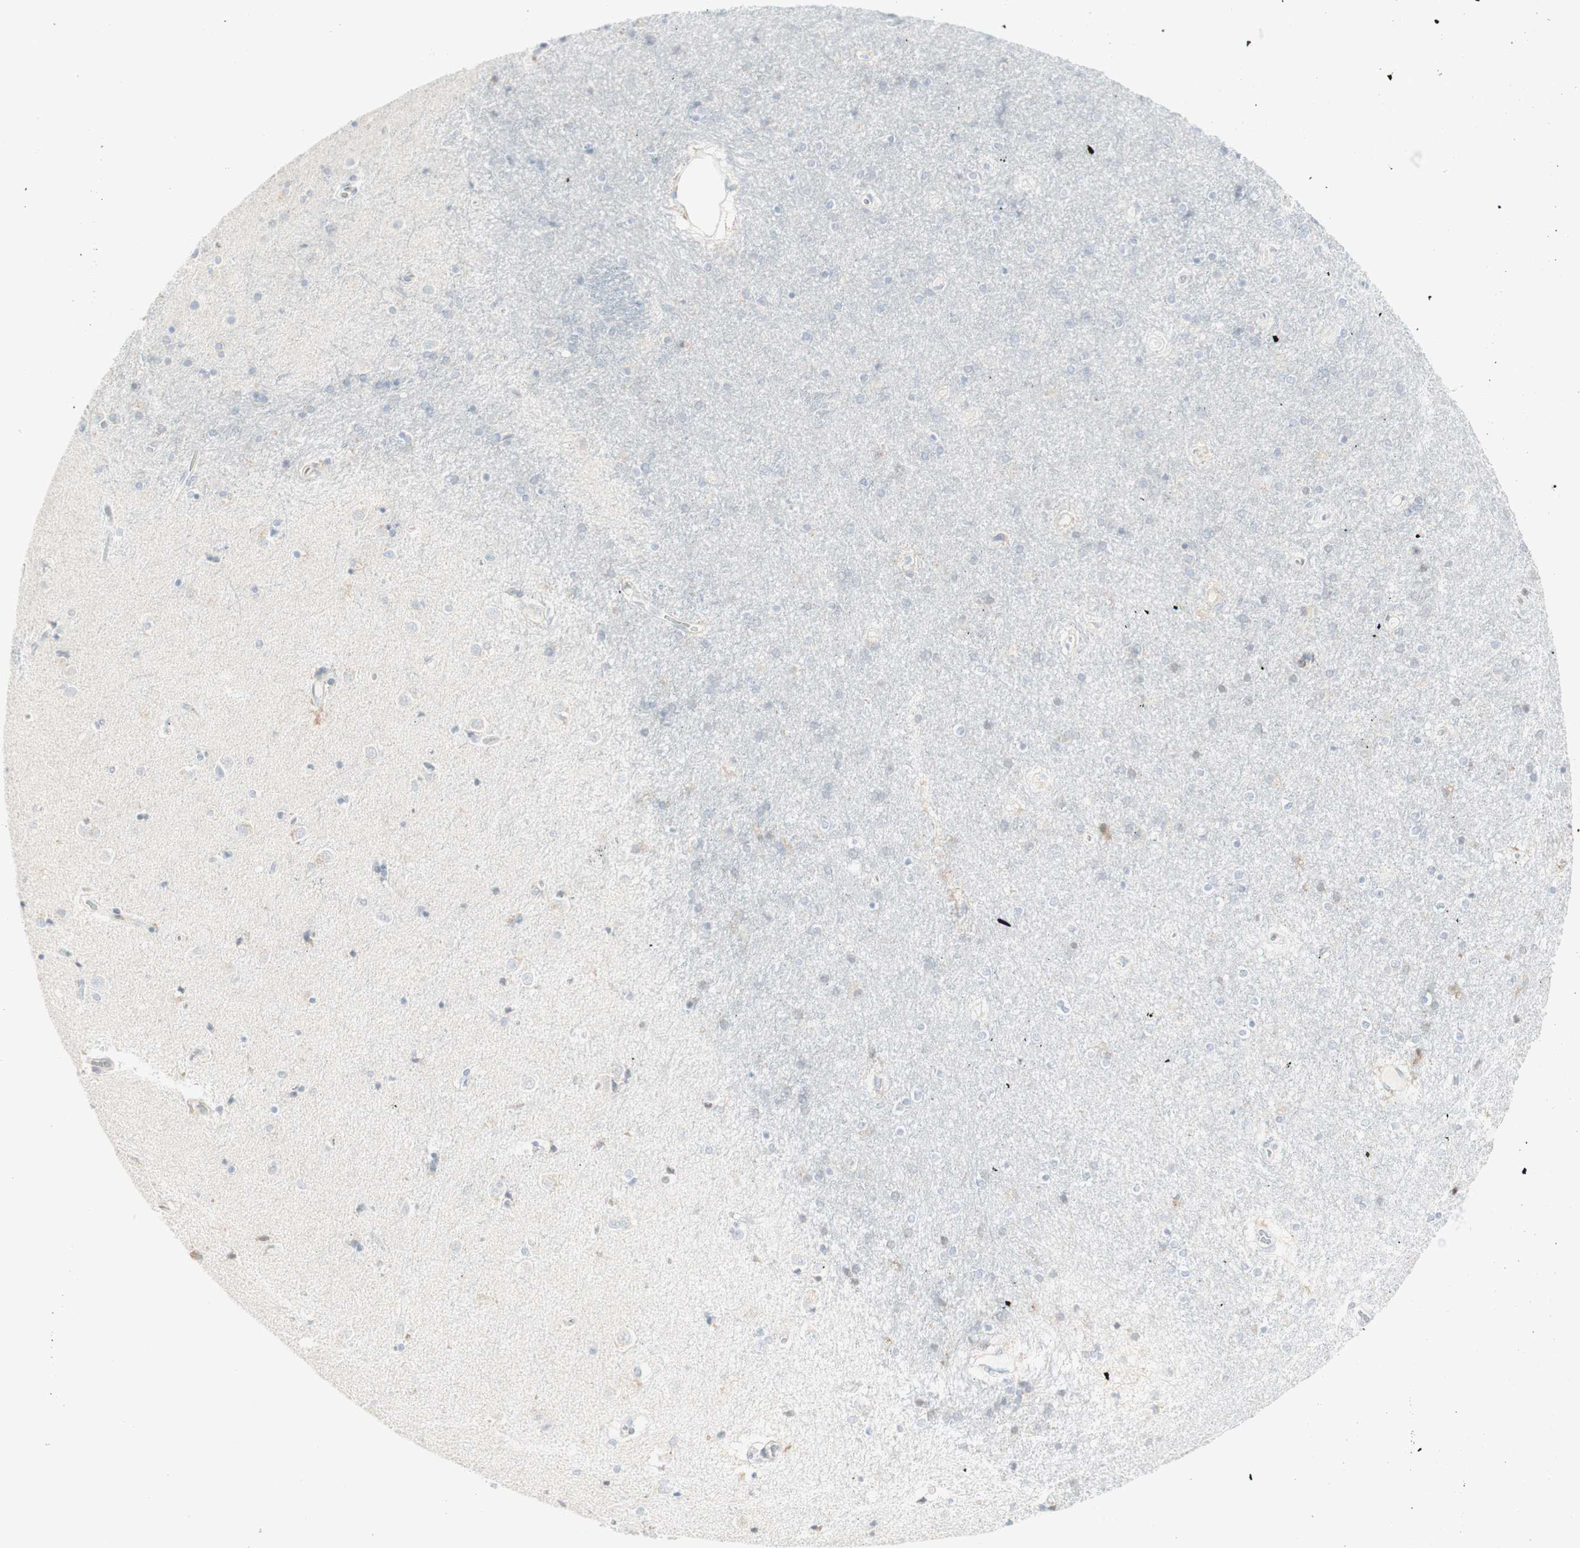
{"staining": {"intensity": "negative", "quantity": "none", "location": "none"}, "tissue": "caudate", "cell_type": "Glial cells", "image_type": "normal", "snomed": [{"axis": "morphology", "description": "Normal tissue, NOS"}, {"axis": "topography", "description": "Lateral ventricle wall"}], "caption": "The histopathology image demonstrates no staining of glial cells in benign caudate.", "gene": "MDK", "patient": {"sex": "female", "age": 54}}